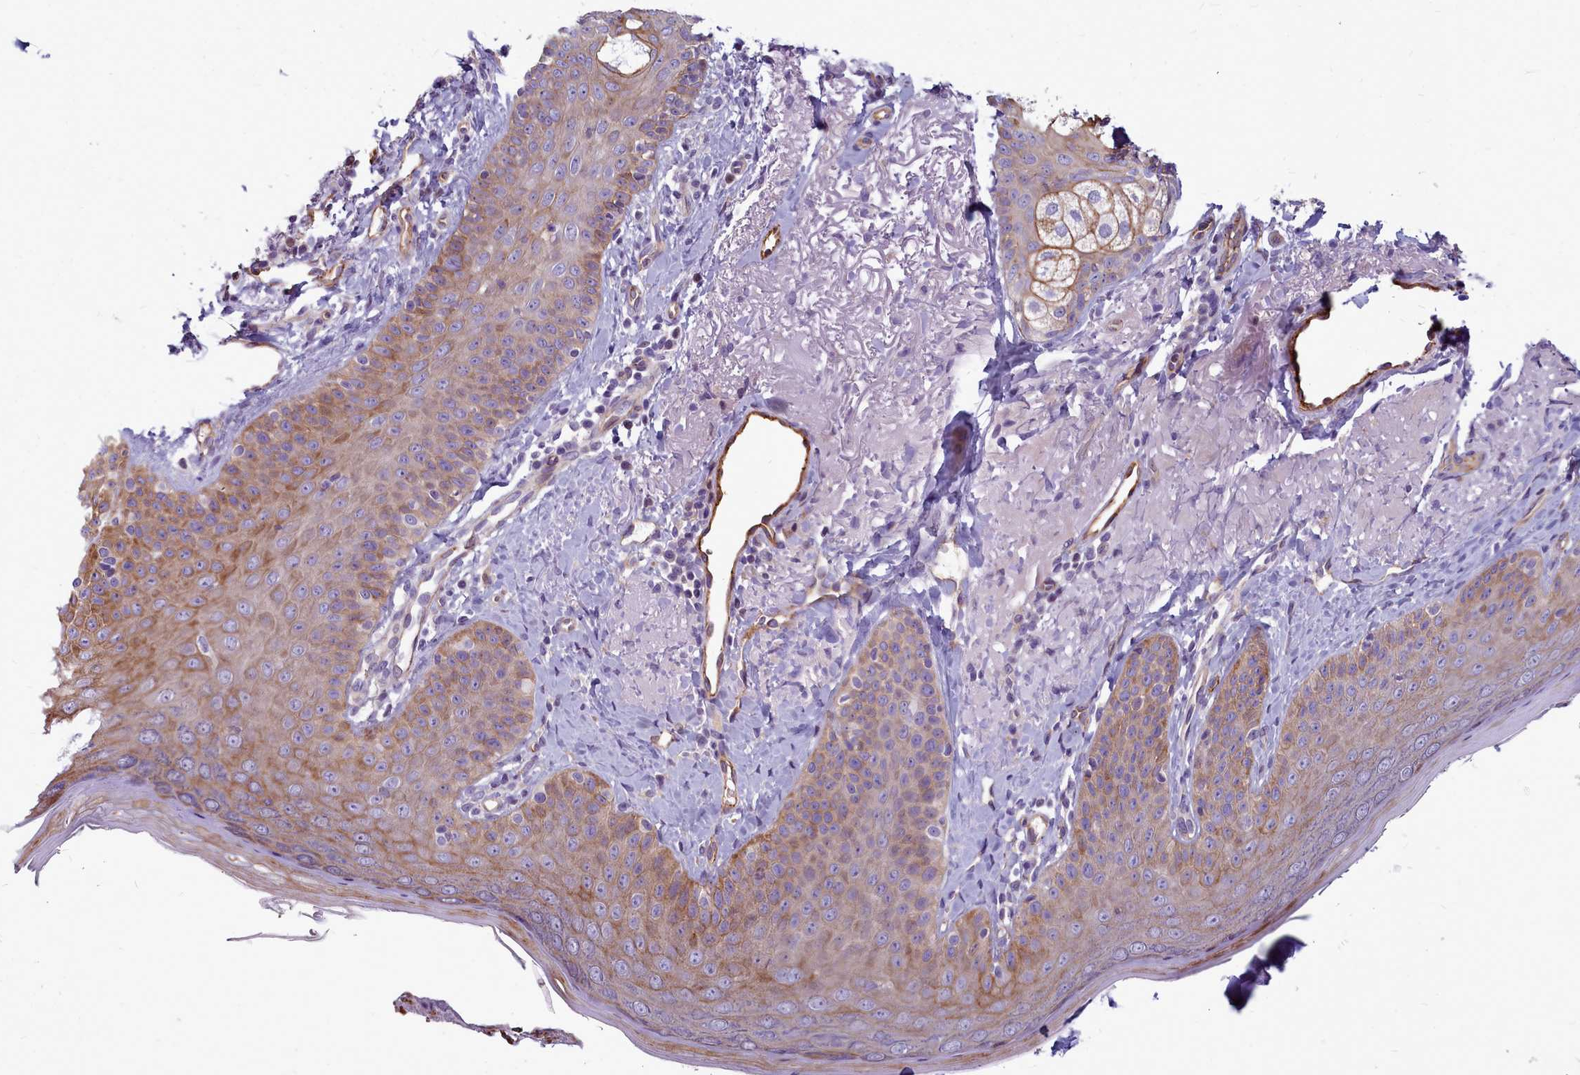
{"staining": {"intensity": "negative", "quantity": "none", "location": "none"}, "tissue": "skin", "cell_type": "Fibroblasts", "image_type": "normal", "snomed": [{"axis": "morphology", "description": "Normal tissue, NOS"}, {"axis": "topography", "description": "Skin"}], "caption": "The histopathology image demonstrates no staining of fibroblasts in unremarkable skin. (DAB (3,3'-diaminobenzidine) immunohistochemistry (IHC) visualized using brightfield microscopy, high magnification).", "gene": "TTC5", "patient": {"sex": "male", "age": 57}}